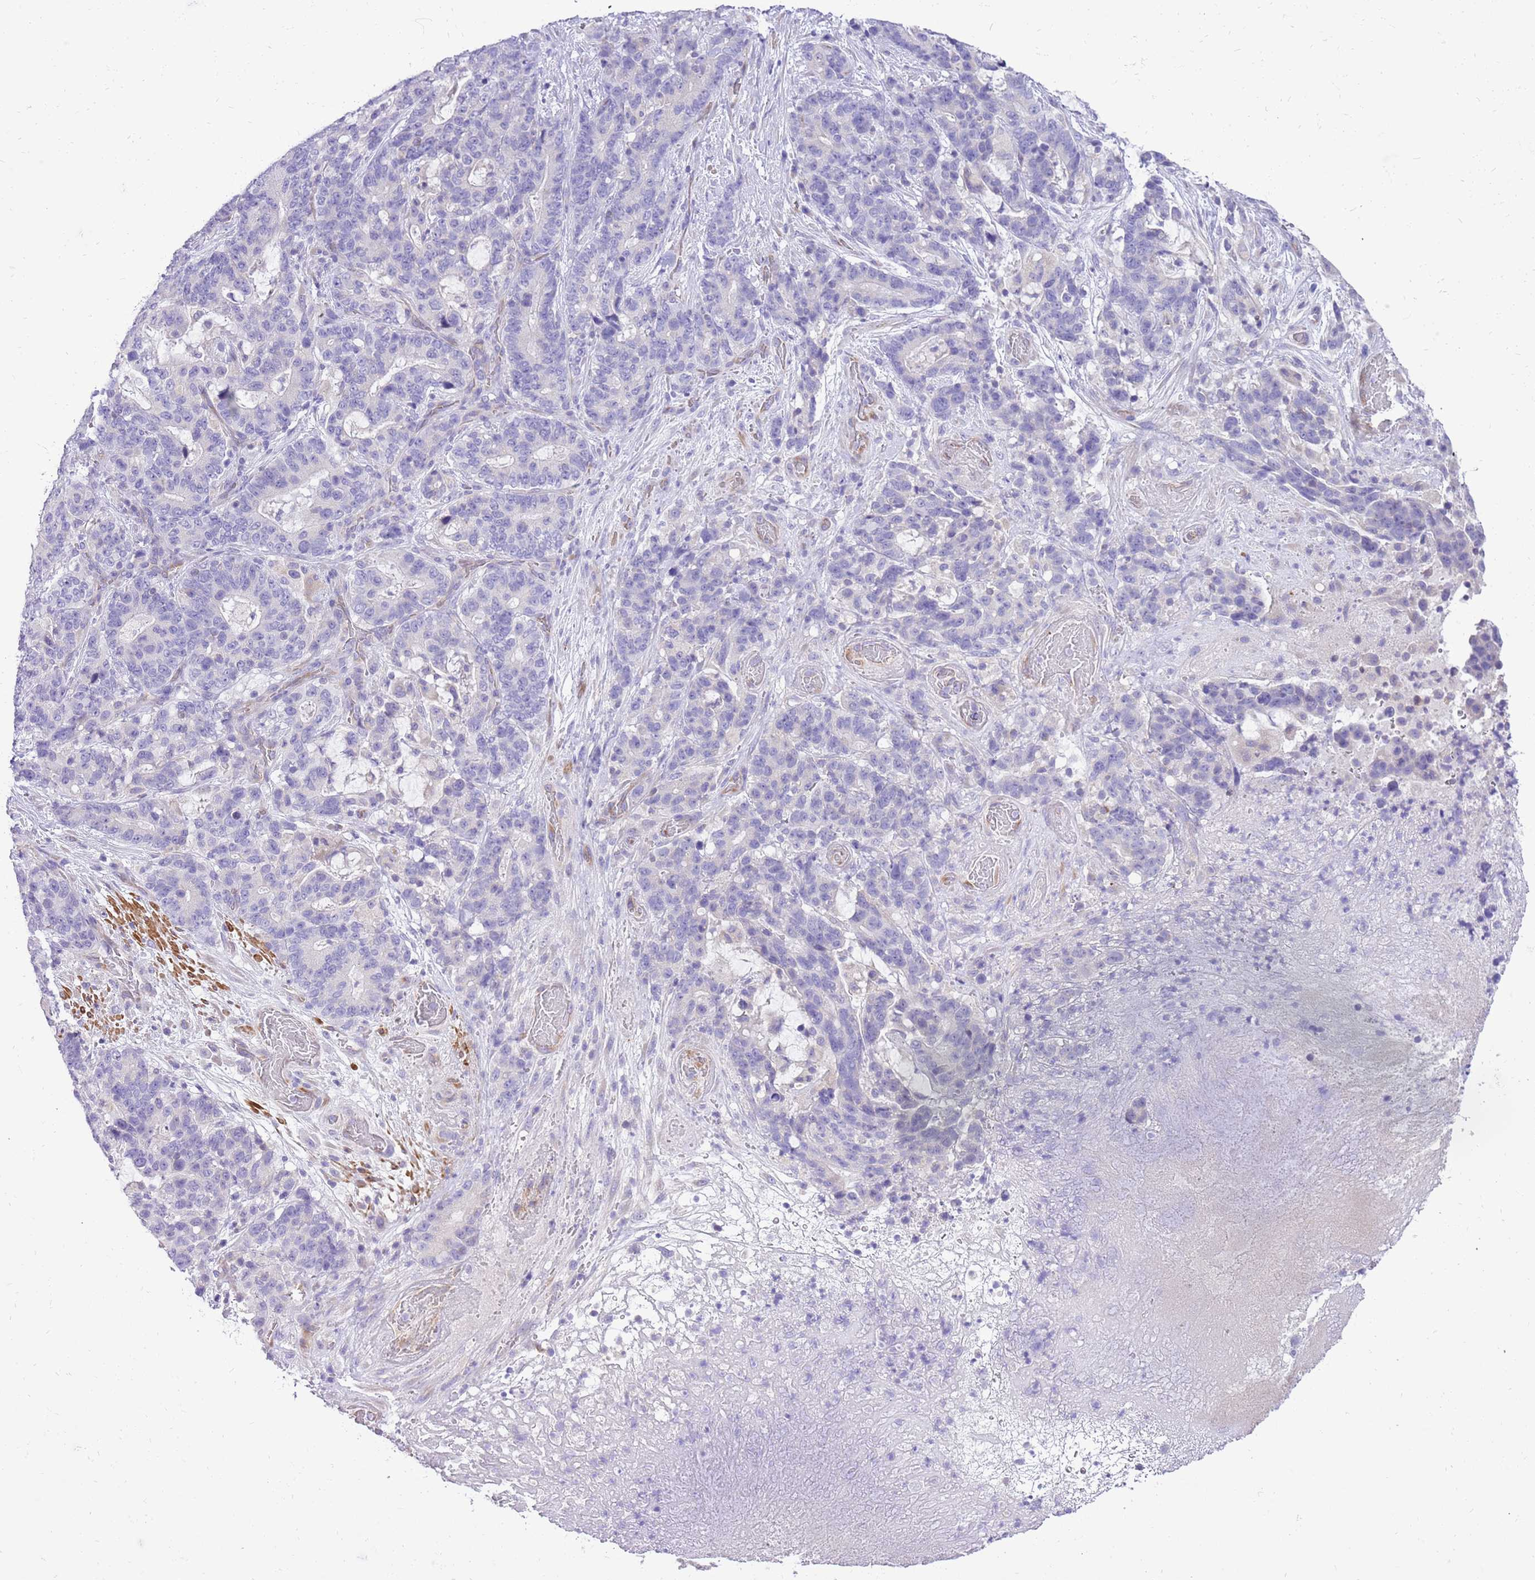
{"staining": {"intensity": "negative", "quantity": "none", "location": "none"}, "tissue": "stomach cancer", "cell_type": "Tumor cells", "image_type": "cancer", "snomed": [{"axis": "morphology", "description": "Normal tissue, NOS"}, {"axis": "morphology", "description": "Adenocarcinoma, NOS"}, {"axis": "topography", "description": "Stomach"}], "caption": "IHC of stomach adenocarcinoma exhibits no staining in tumor cells.", "gene": "GLCE", "patient": {"sex": "female", "age": 64}}